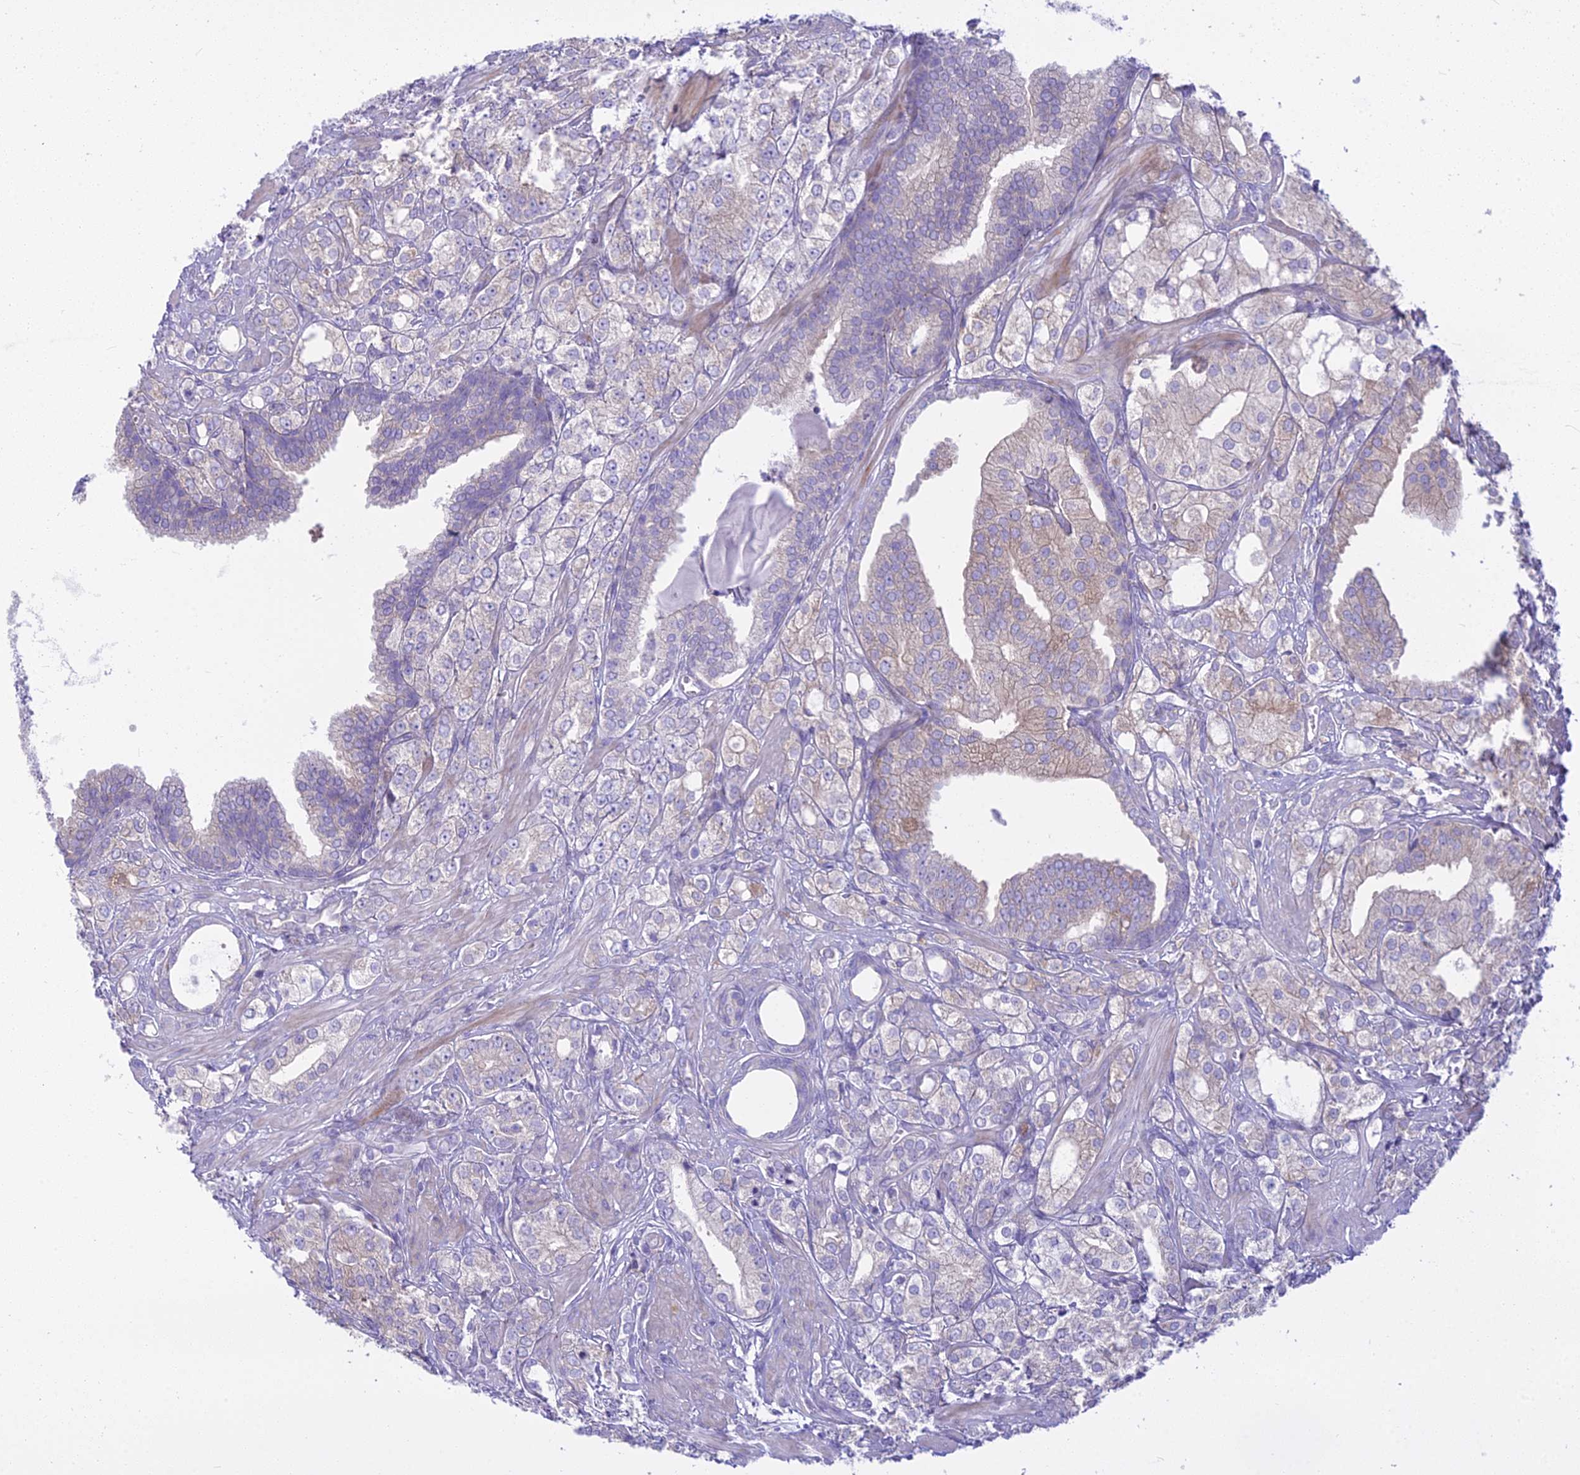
{"staining": {"intensity": "negative", "quantity": "none", "location": "none"}, "tissue": "prostate cancer", "cell_type": "Tumor cells", "image_type": "cancer", "snomed": [{"axis": "morphology", "description": "Adenocarcinoma, High grade"}, {"axis": "topography", "description": "Prostate"}], "caption": "Adenocarcinoma (high-grade) (prostate) was stained to show a protein in brown. There is no significant positivity in tumor cells.", "gene": "PCDHB14", "patient": {"sex": "male", "age": 50}}